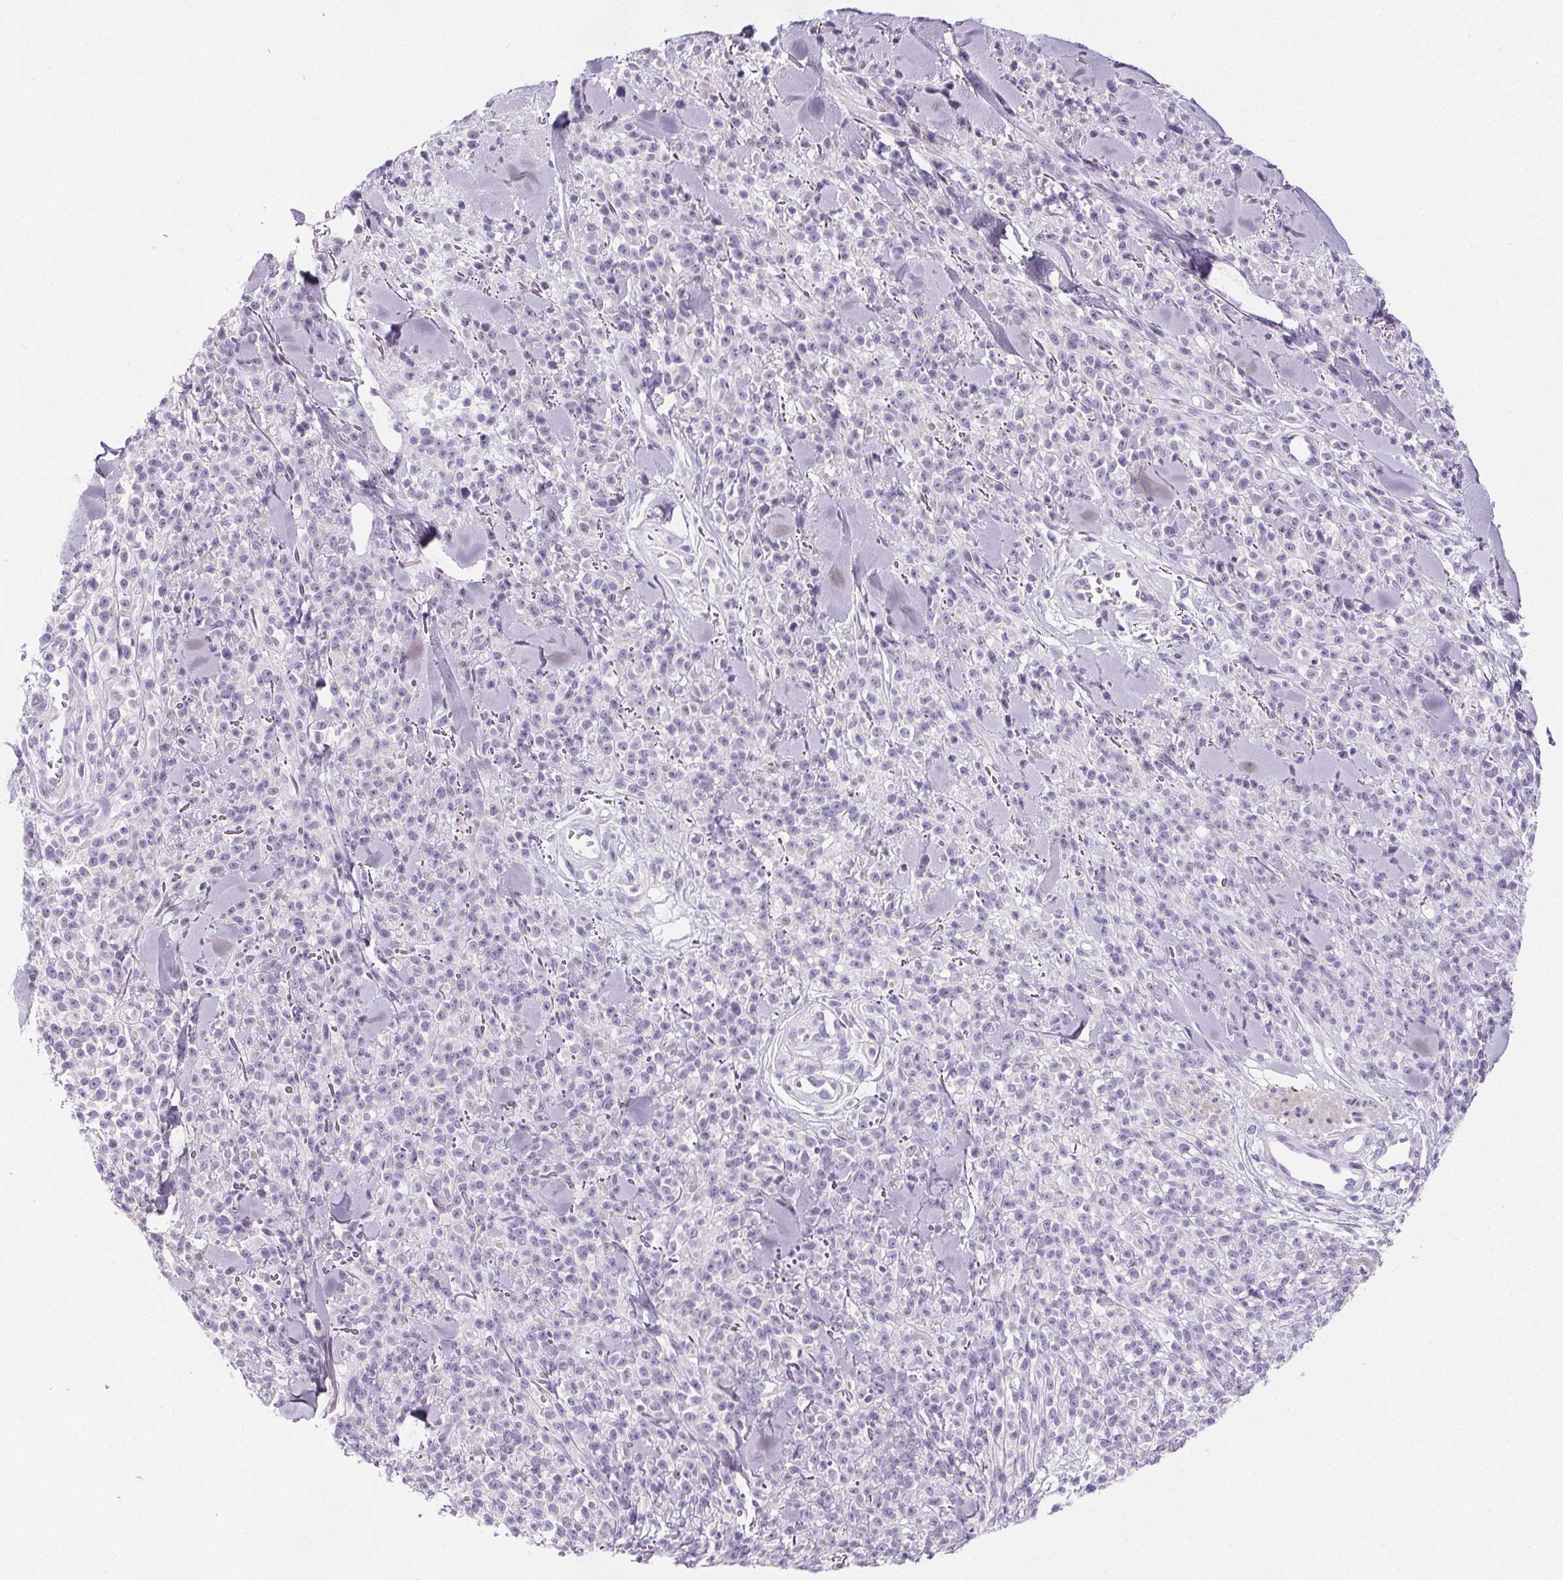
{"staining": {"intensity": "negative", "quantity": "none", "location": "none"}, "tissue": "melanoma", "cell_type": "Tumor cells", "image_type": "cancer", "snomed": [{"axis": "morphology", "description": "Malignant melanoma, NOS"}, {"axis": "topography", "description": "Skin"}, {"axis": "topography", "description": "Skin of trunk"}], "caption": "DAB (3,3'-diaminobenzidine) immunohistochemical staining of malignant melanoma shows no significant staining in tumor cells.", "gene": "ELAVL2", "patient": {"sex": "male", "age": 74}}